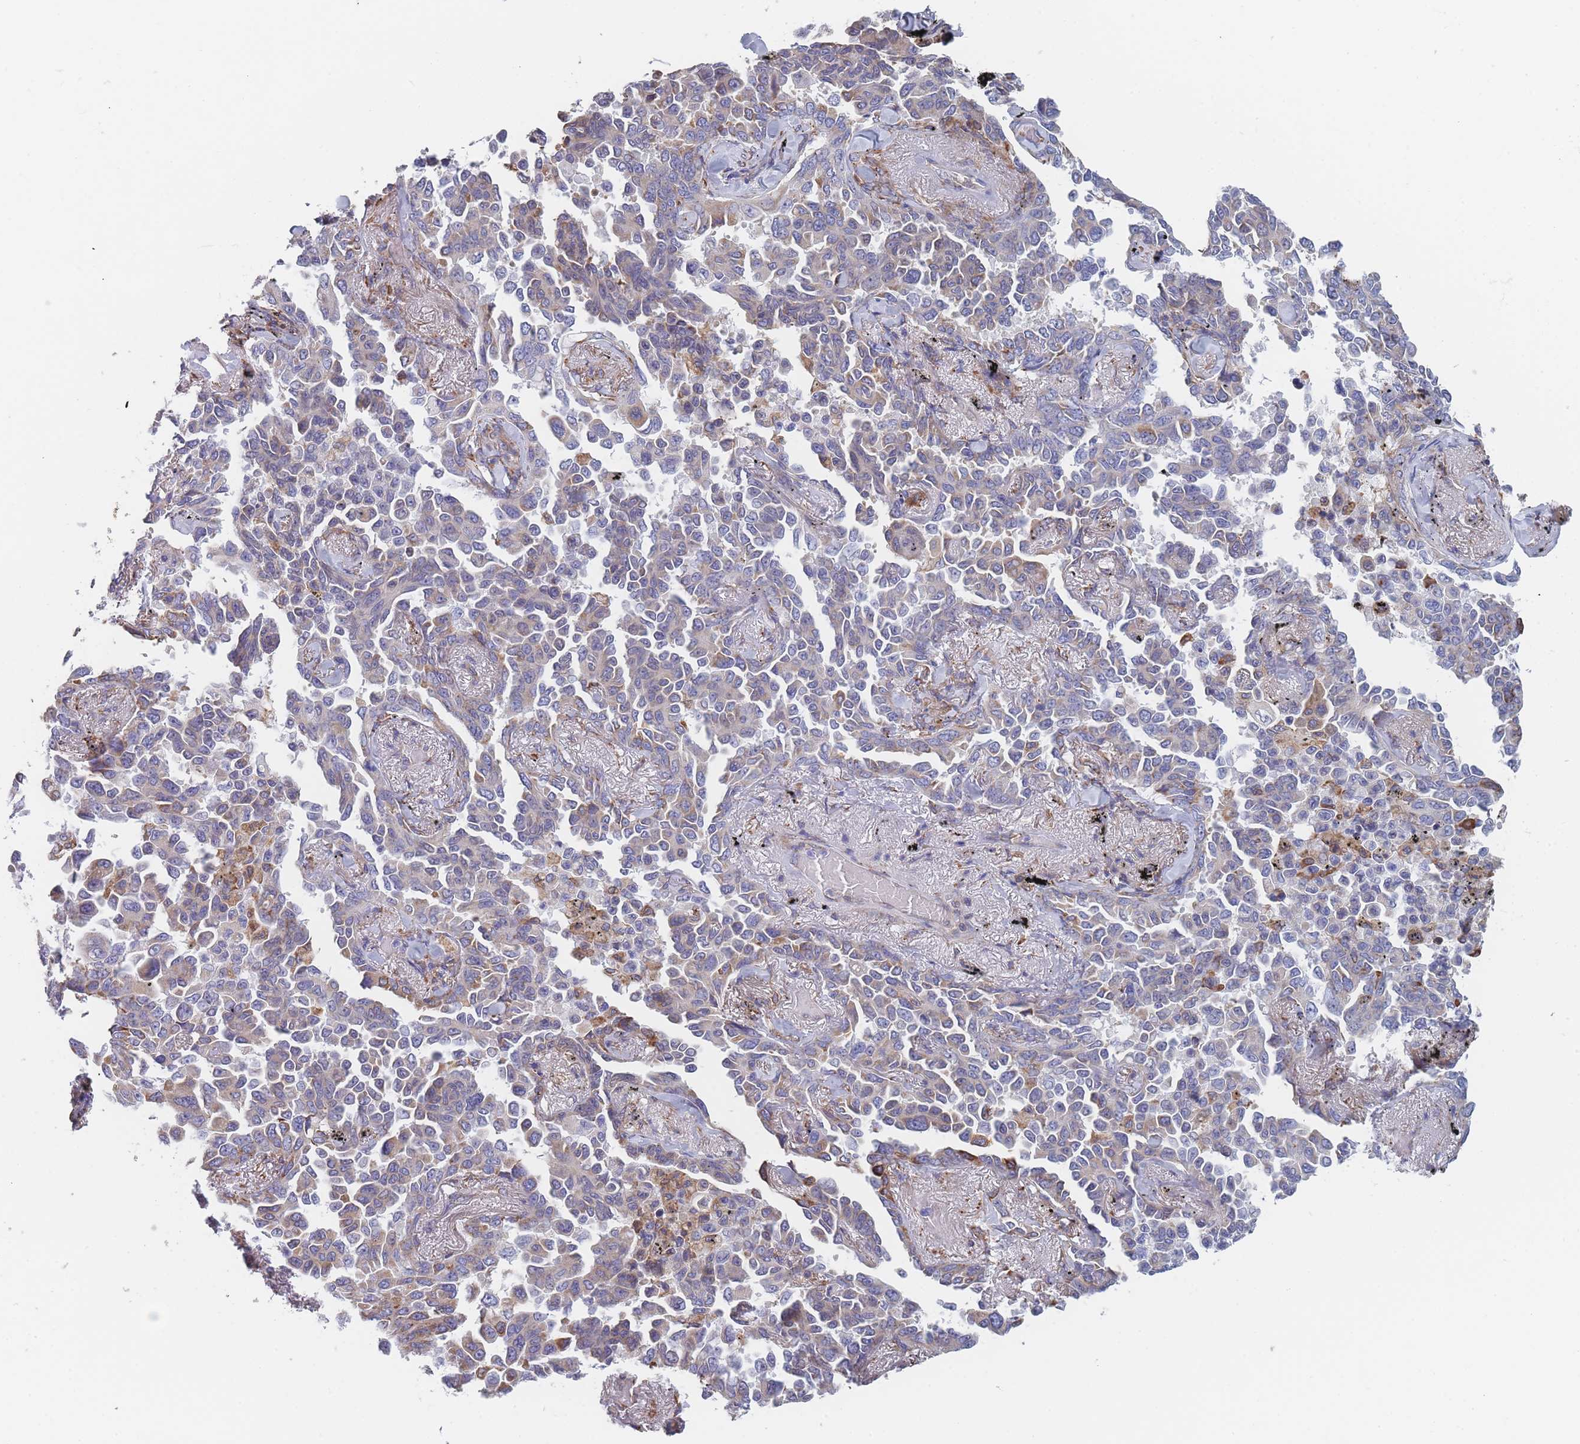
{"staining": {"intensity": "weak", "quantity": "<25%", "location": "cytoplasmic/membranous"}, "tissue": "lung cancer", "cell_type": "Tumor cells", "image_type": "cancer", "snomed": [{"axis": "morphology", "description": "Adenocarcinoma, NOS"}, {"axis": "topography", "description": "Lung"}], "caption": "DAB immunohistochemical staining of human adenocarcinoma (lung) demonstrates no significant expression in tumor cells.", "gene": "OR7C2", "patient": {"sex": "female", "age": 67}}